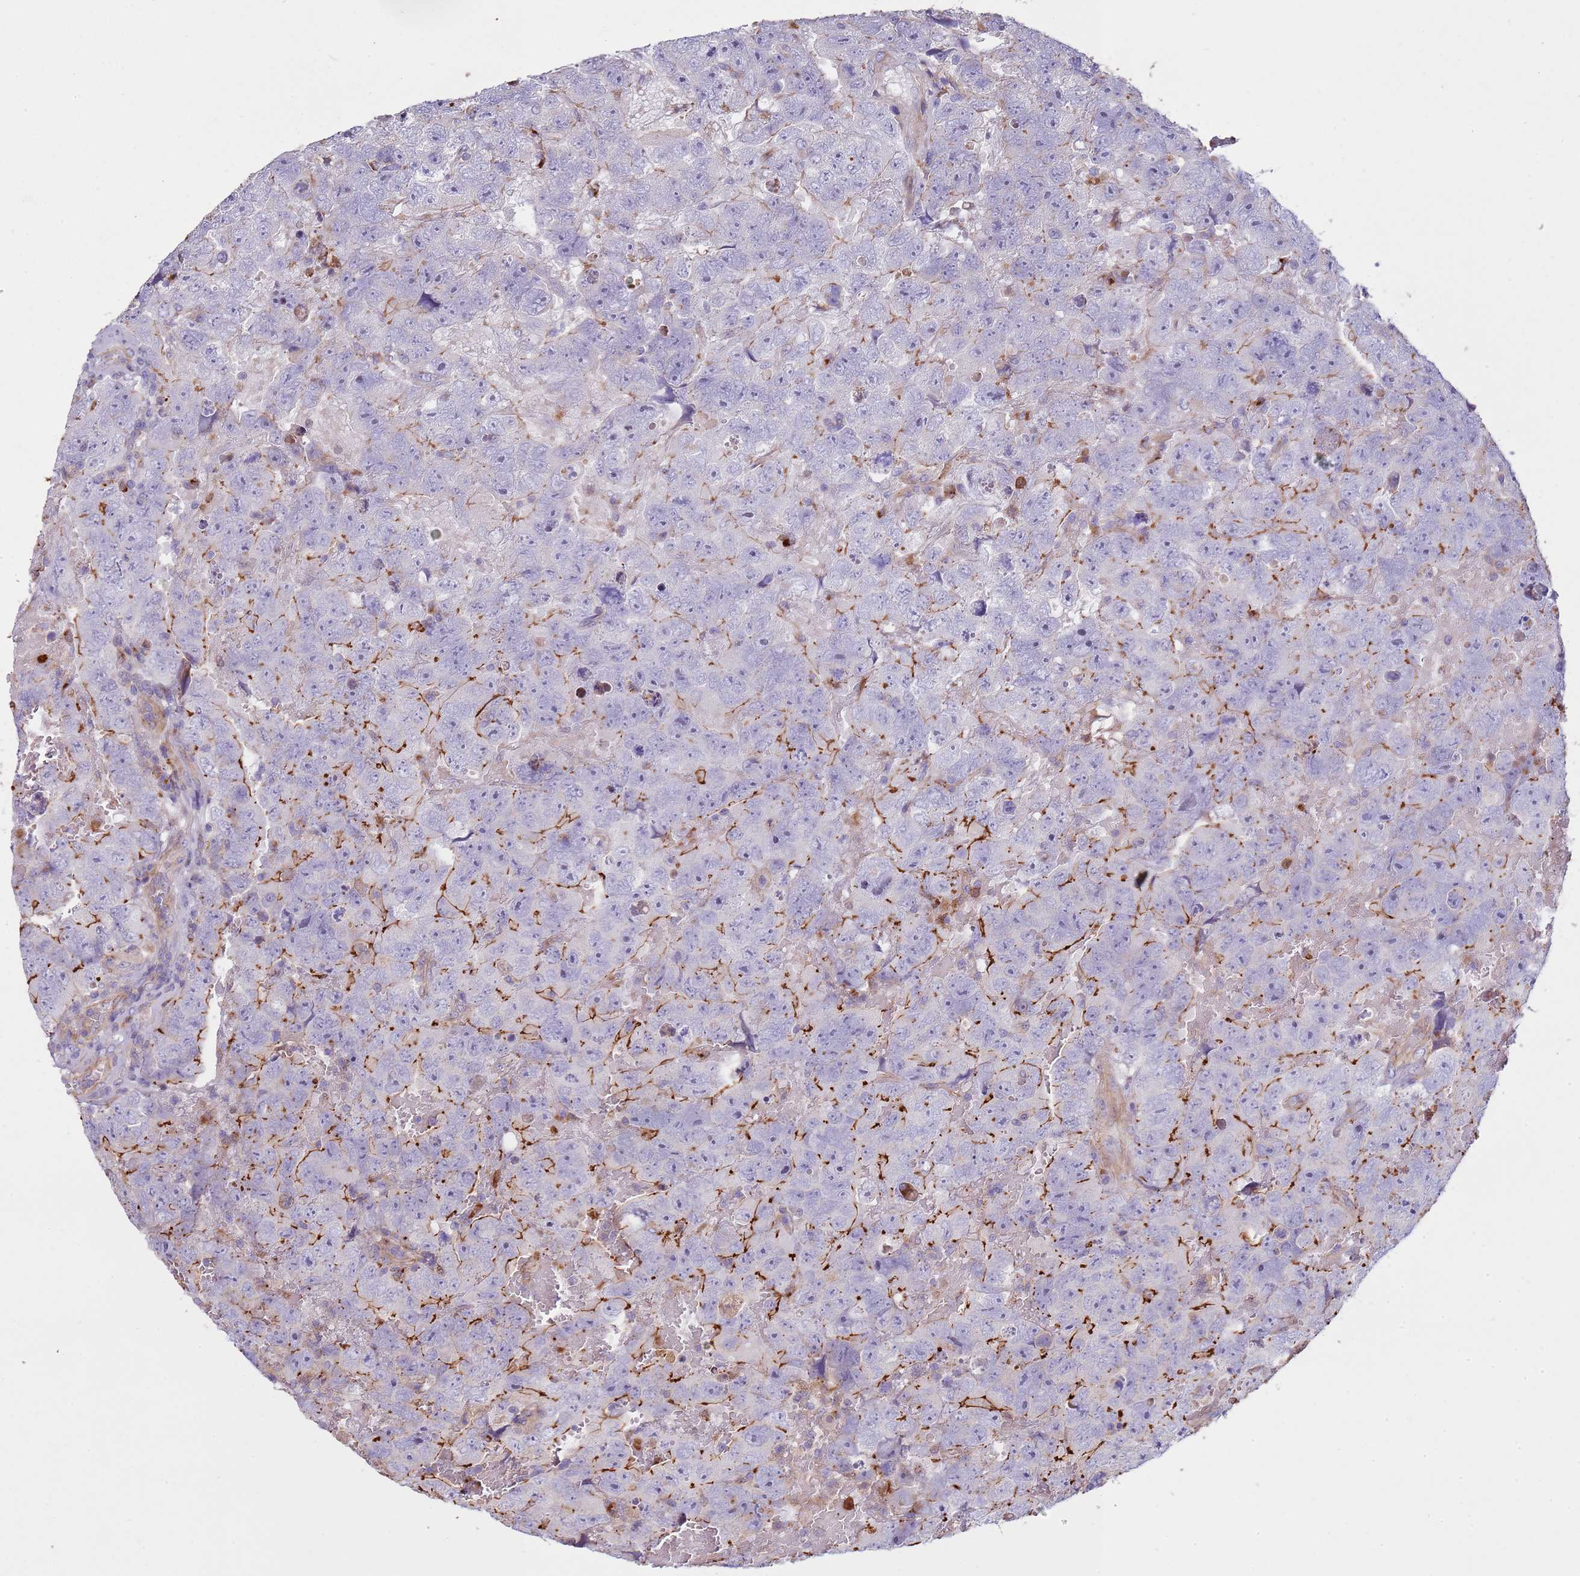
{"staining": {"intensity": "moderate", "quantity": "<25%", "location": "cytoplasmic/membranous"}, "tissue": "testis cancer", "cell_type": "Tumor cells", "image_type": "cancer", "snomed": [{"axis": "morphology", "description": "Carcinoma, Embryonal, NOS"}, {"axis": "topography", "description": "Testis"}], "caption": "Brown immunohistochemical staining in testis embryonal carcinoma exhibits moderate cytoplasmic/membranous staining in approximately <25% of tumor cells.", "gene": "NDUFAF4", "patient": {"sex": "male", "age": 45}}